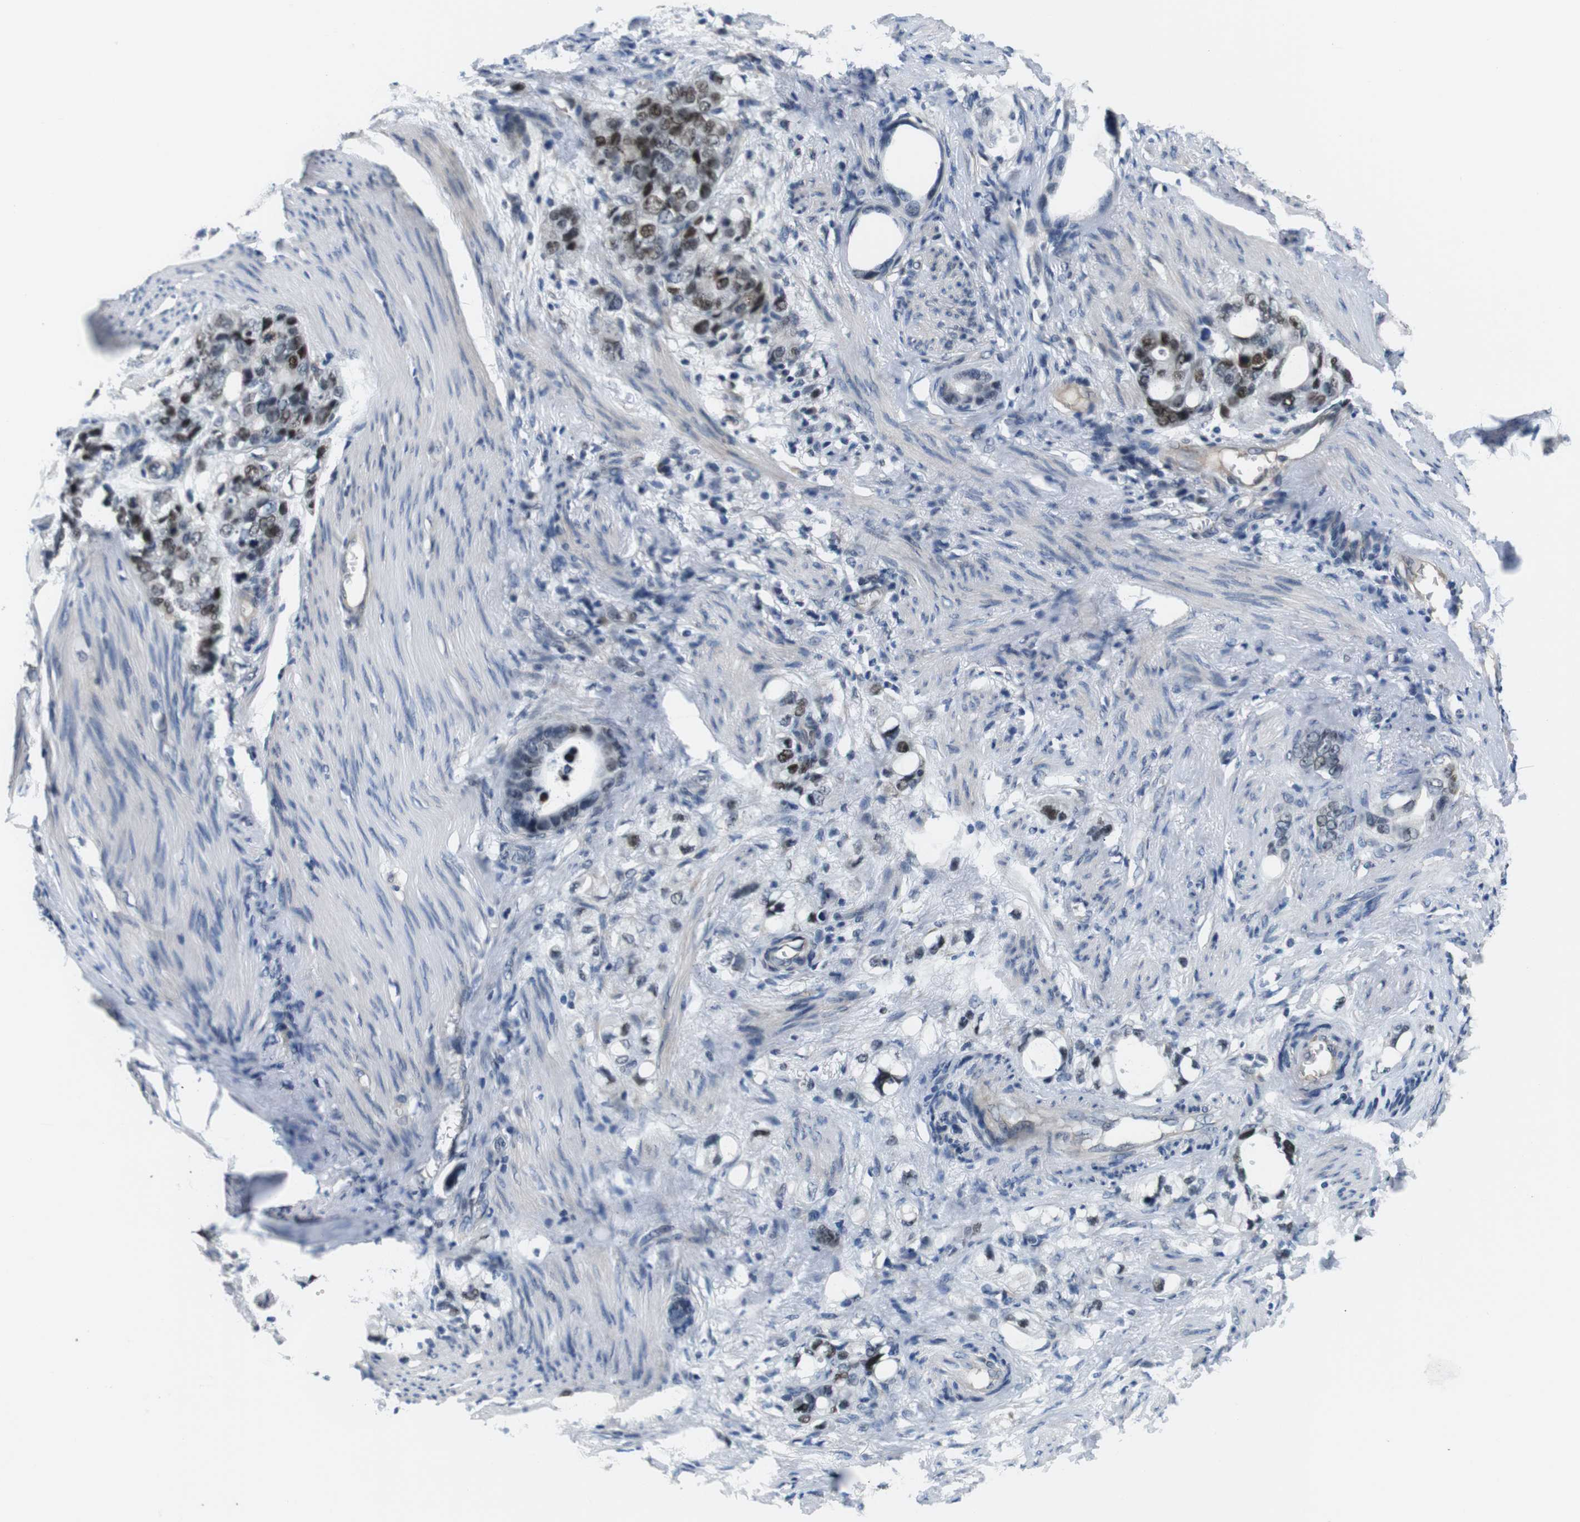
{"staining": {"intensity": "moderate", "quantity": "25%-75%", "location": "nuclear"}, "tissue": "stomach cancer", "cell_type": "Tumor cells", "image_type": "cancer", "snomed": [{"axis": "morphology", "description": "Adenocarcinoma, NOS"}, {"axis": "topography", "description": "Stomach"}], "caption": "A medium amount of moderate nuclear expression is seen in about 25%-75% of tumor cells in adenocarcinoma (stomach) tissue.", "gene": "SMCO2", "patient": {"sex": "female", "age": 75}}